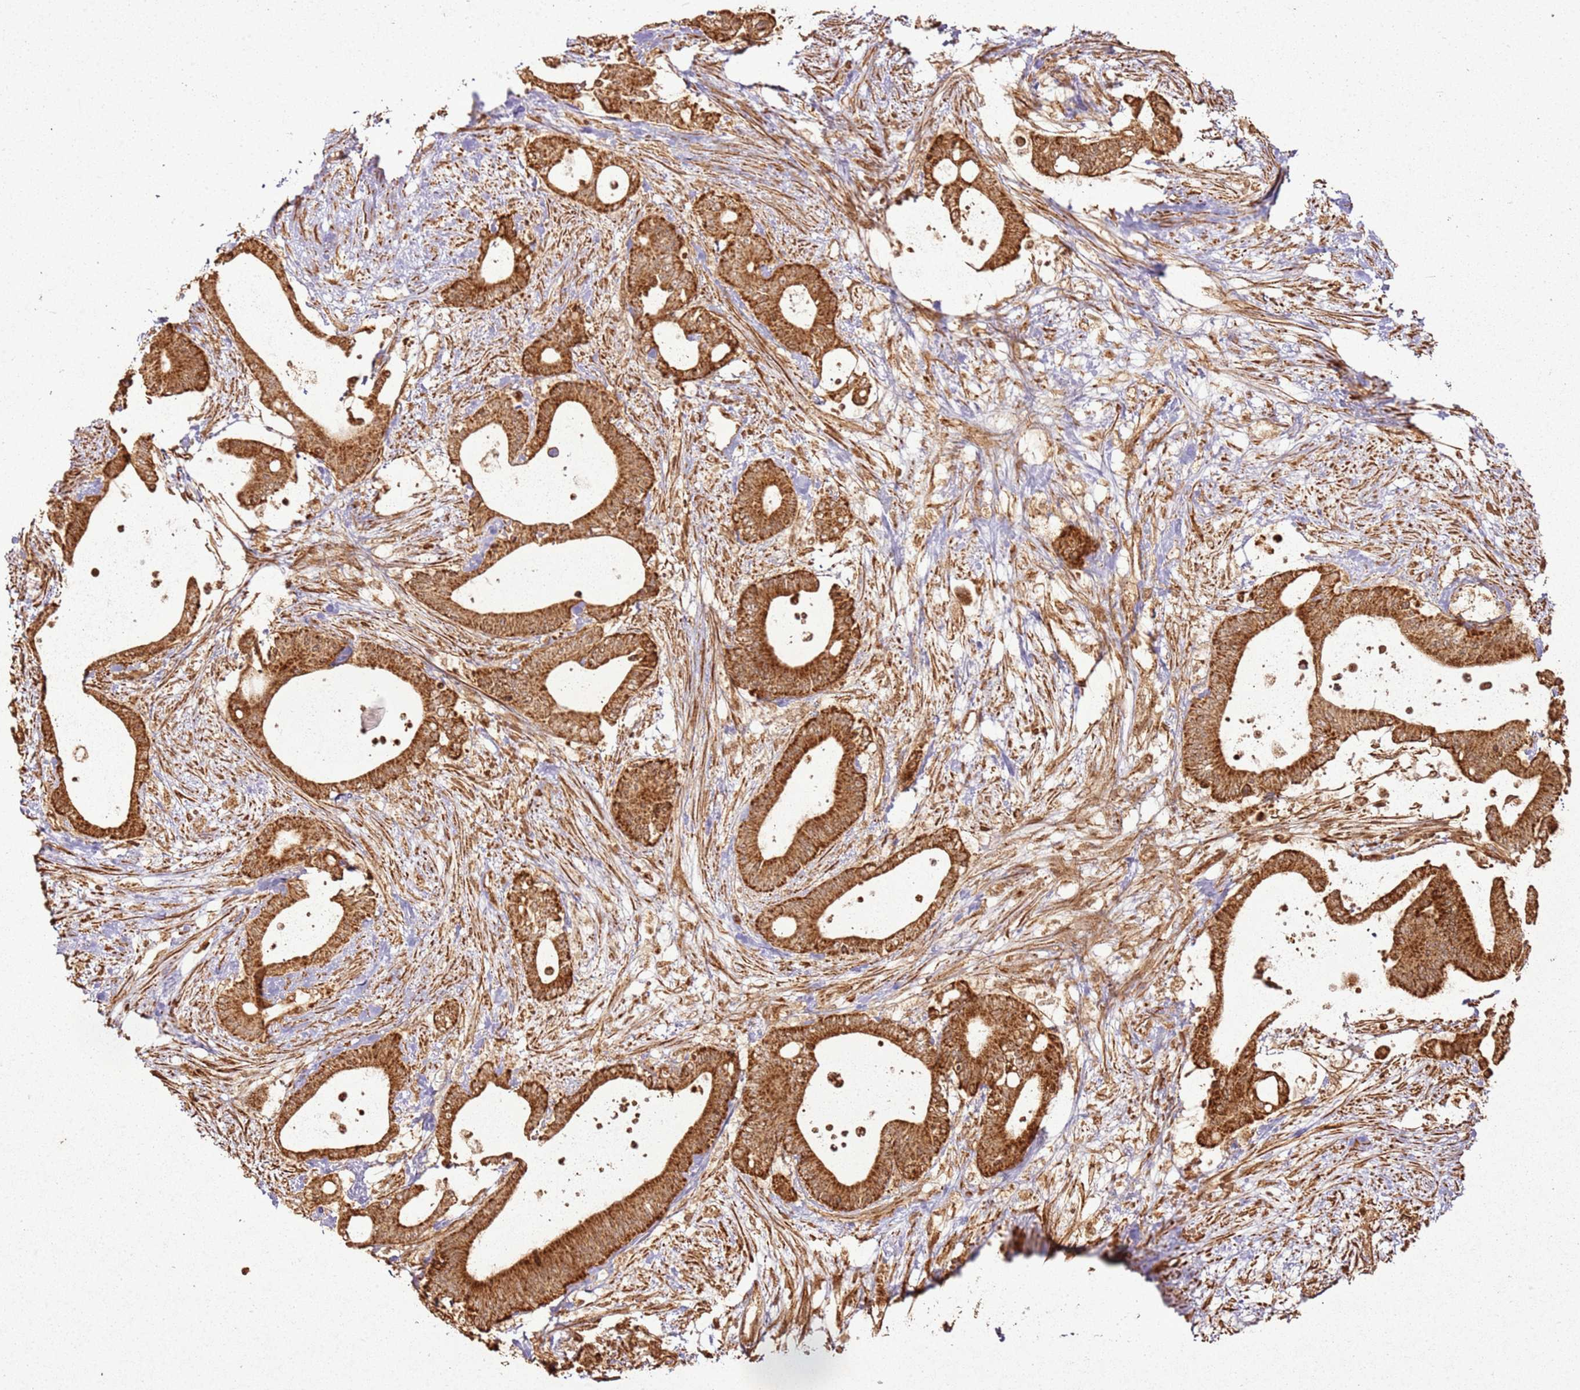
{"staining": {"intensity": "strong", "quantity": ">75%", "location": "cytoplasmic/membranous"}, "tissue": "liver cancer", "cell_type": "Tumor cells", "image_type": "cancer", "snomed": [{"axis": "morphology", "description": "Normal tissue, NOS"}, {"axis": "morphology", "description": "Cholangiocarcinoma"}, {"axis": "topography", "description": "Liver"}, {"axis": "topography", "description": "Peripheral nerve tissue"}], "caption": "About >75% of tumor cells in human cholangiocarcinoma (liver) show strong cytoplasmic/membranous protein expression as visualized by brown immunohistochemical staining.", "gene": "MRPS6", "patient": {"sex": "female", "age": 73}}